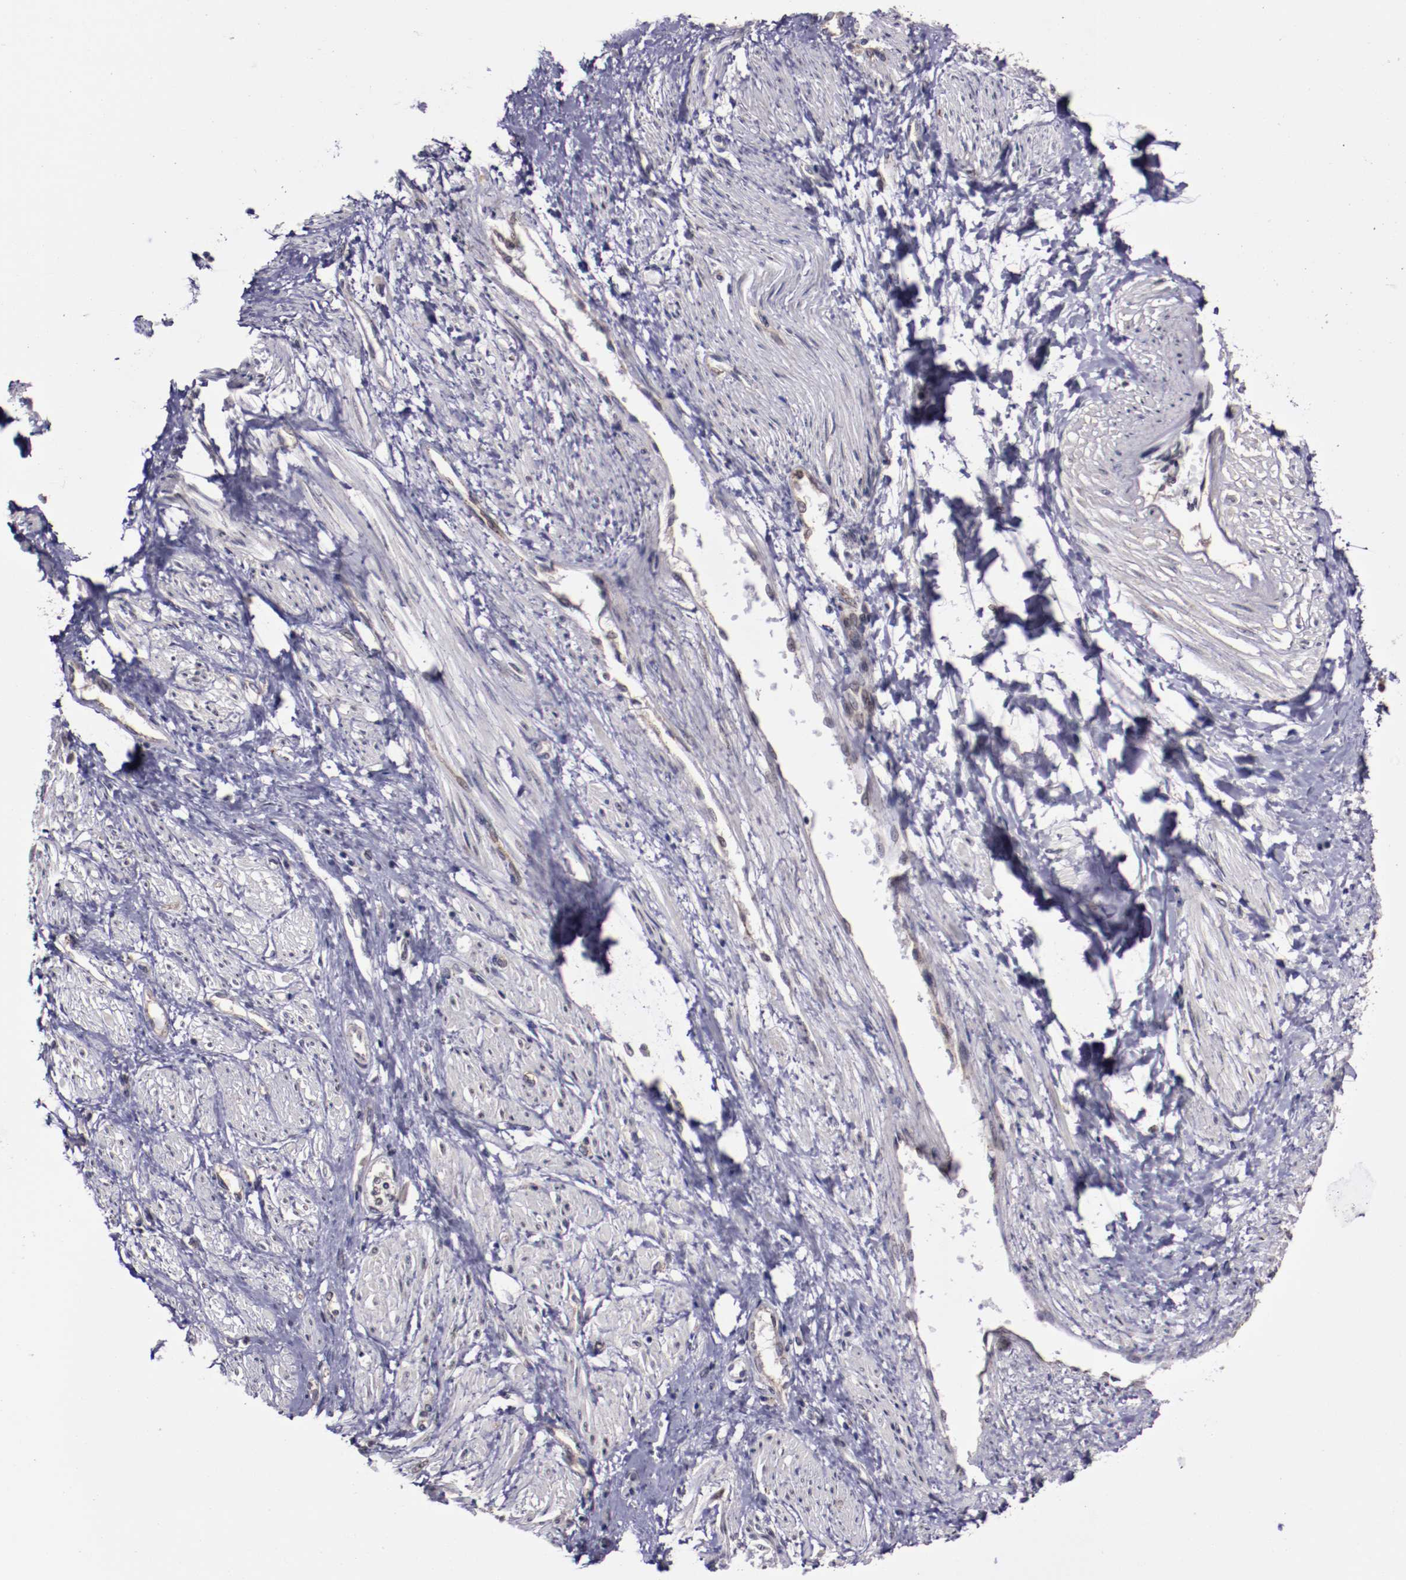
{"staining": {"intensity": "moderate", "quantity": "25%-75%", "location": "nuclear"}, "tissue": "smooth muscle", "cell_type": "Smooth muscle cells", "image_type": "normal", "snomed": [{"axis": "morphology", "description": "Normal tissue, NOS"}, {"axis": "topography", "description": "Smooth muscle"}, {"axis": "topography", "description": "Uterus"}], "caption": "Immunohistochemical staining of normal human smooth muscle demonstrates moderate nuclear protein staining in about 25%-75% of smooth muscle cells. The staining was performed using DAB (3,3'-diaminobenzidine) to visualize the protein expression in brown, while the nuclei were stained in blue with hematoxylin (Magnification: 20x).", "gene": "LONP1", "patient": {"sex": "female", "age": 39}}